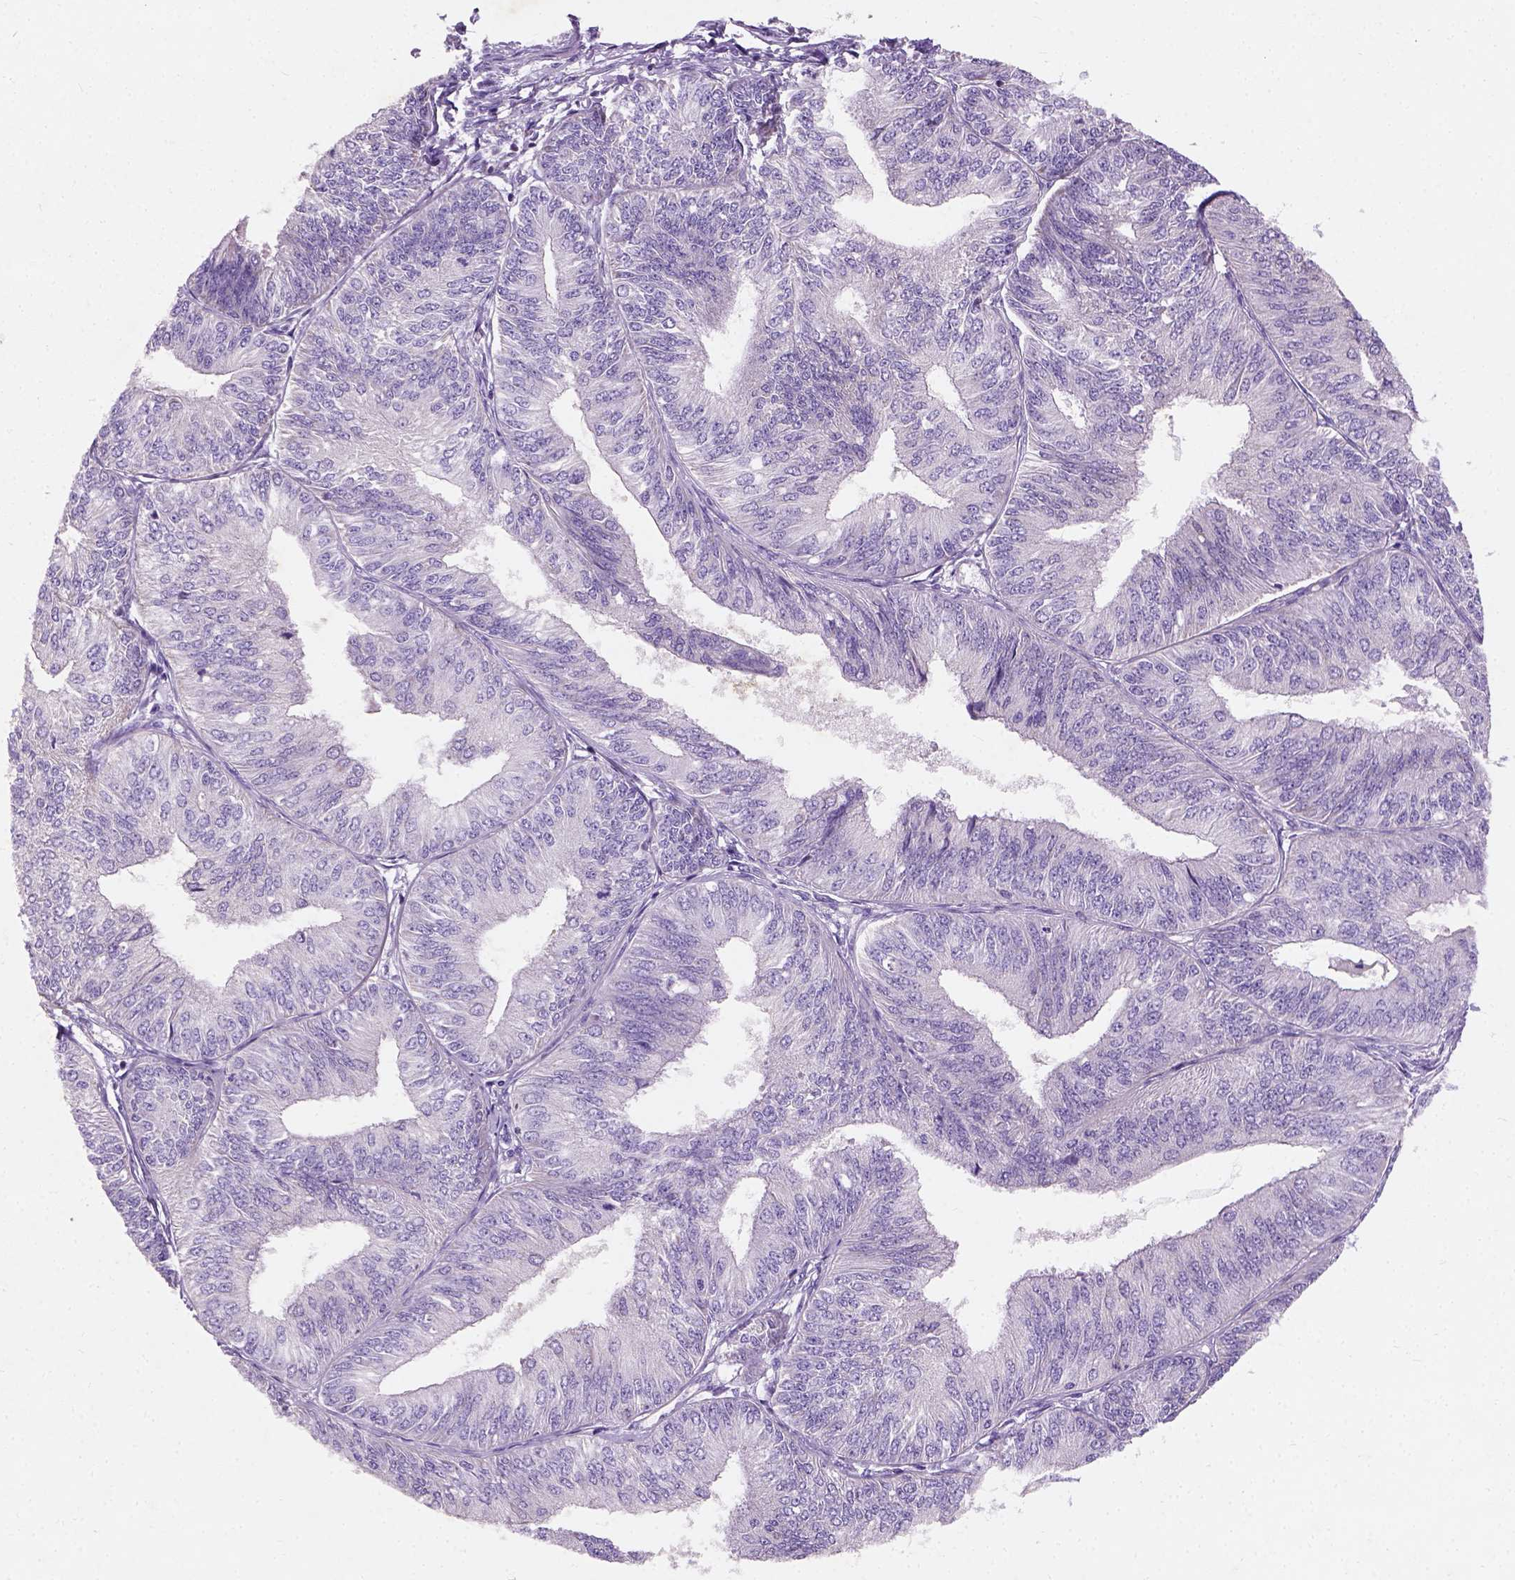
{"staining": {"intensity": "negative", "quantity": "none", "location": "none"}, "tissue": "endometrial cancer", "cell_type": "Tumor cells", "image_type": "cancer", "snomed": [{"axis": "morphology", "description": "Adenocarcinoma, NOS"}, {"axis": "topography", "description": "Endometrium"}], "caption": "DAB immunohistochemical staining of endometrial cancer (adenocarcinoma) displays no significant positivity in tumor cells. Brightfield microscopy of IHC stained with DAB (3,3'-diaminobenzidine) (brown) and hematoxylin (blue), captured at high magnification.", "gene": "CHODL", "patient": {"sex": "female", "age": 58}}